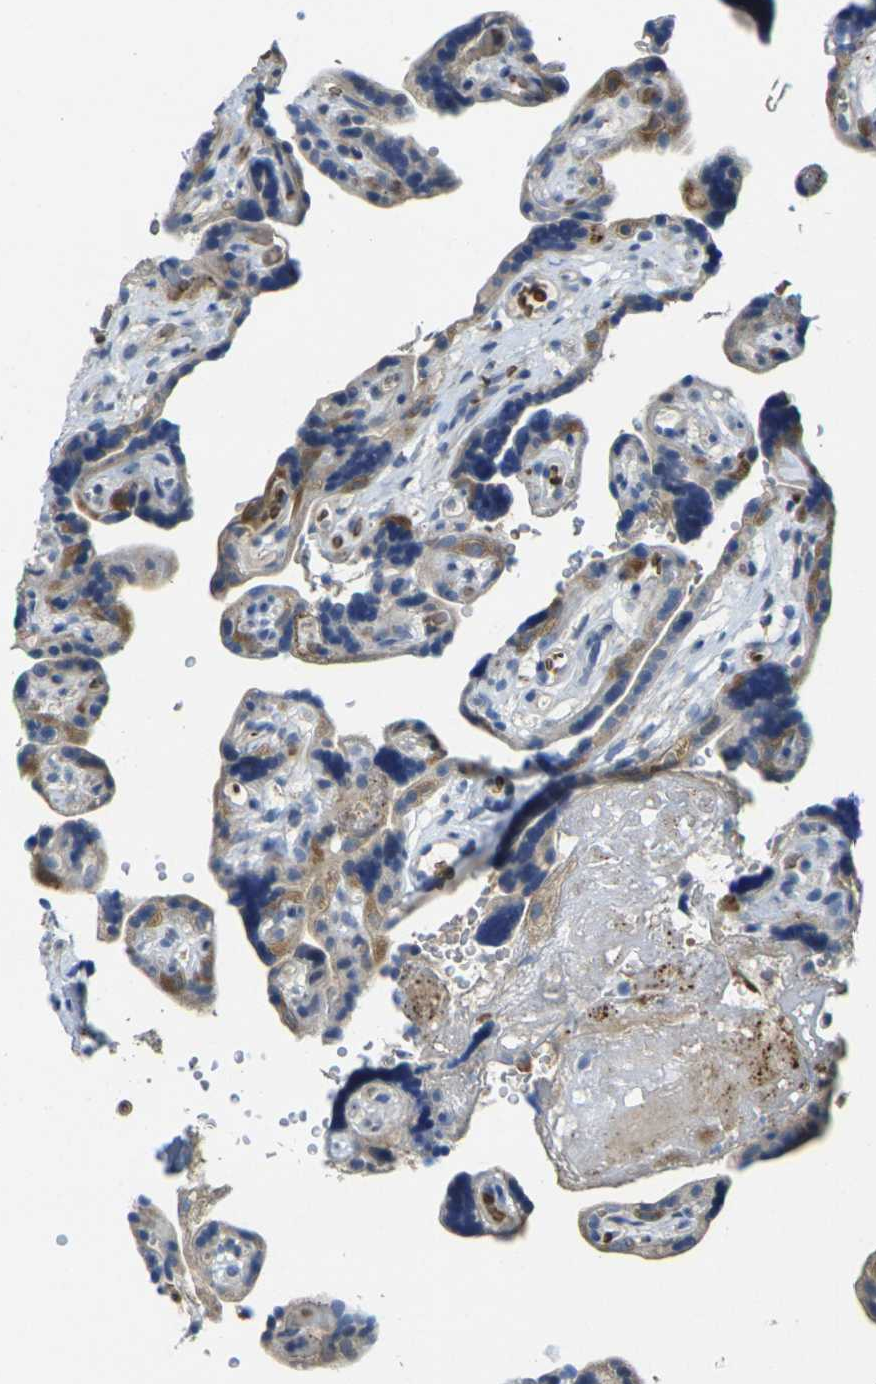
{"staining": {"intensity": "strong", "quantity": ">75%", "location": "cytoplasmic/membranous"}, "tissue": "placenta", "cell_type": "Trophoblastic cells", "image_type": "normal", "snomed": [{"axis": "morphology", "description": "Normal tissue, NOS"}, {"axis": "topography", "description": "Placenta"}], "caption": "This photomicrograph demonstrates normal placenta stained with immunohistochemistry to label a protein in brown. The cytoplasmic/membranous of trophoblastic cells show strong positivity for the protein. Nuclei are counter-stained blue.", "gene": "GNA12", "patient": {"sex": "female", "age": 30}}